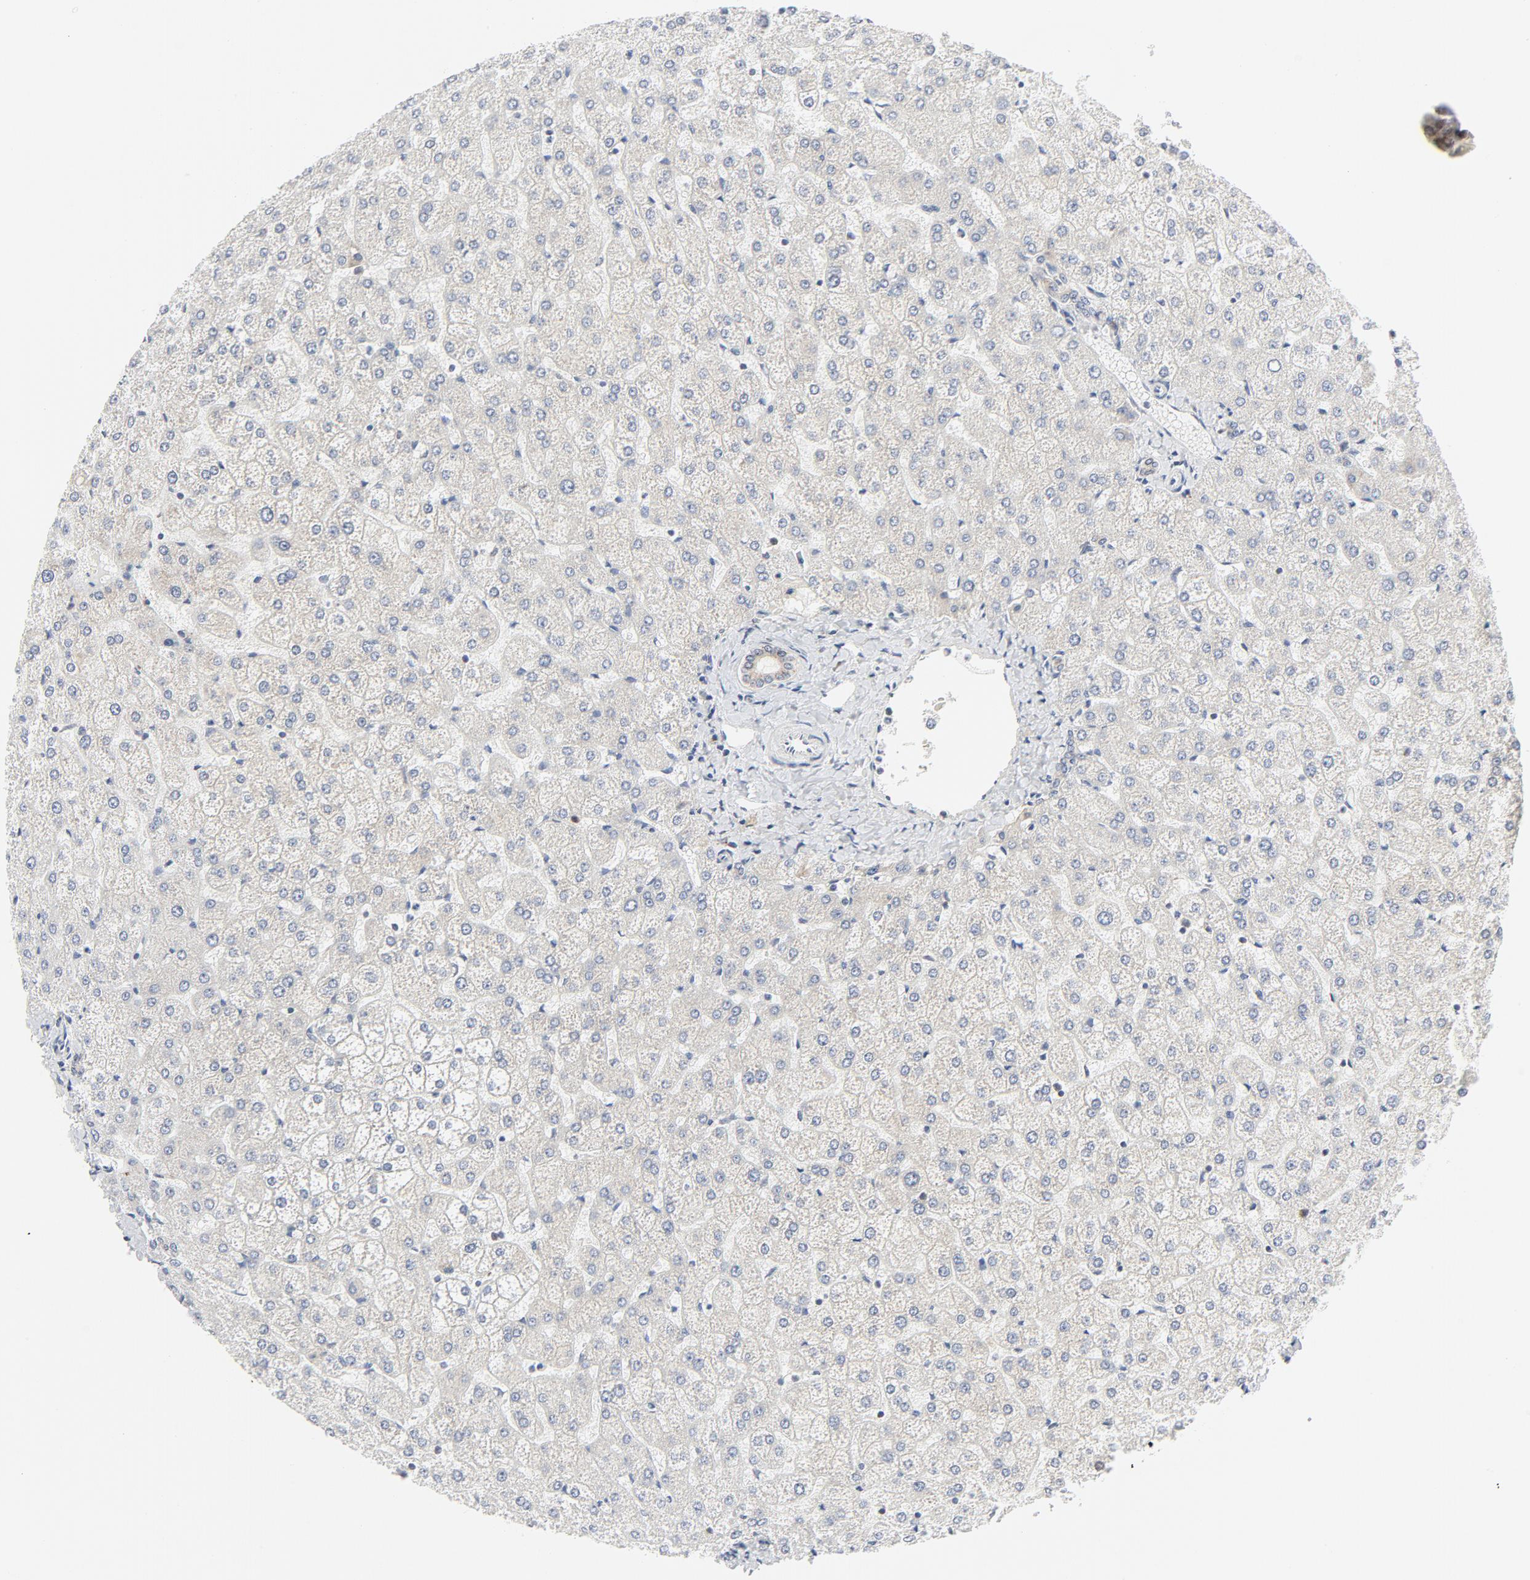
{"staining": {"intensity": "weak", "quantity": ">75%", "location": "cytoplasmic/membranous"}, "tissue": "liver", "cell_type": "Cholangiocytes", "image_type": "normal", "snomed": [{"axis": "morphology", "description": "Normal tissue, NOS"}, {"axis": "topography", "description": "Liver"}], "caption": "This micrograph exhibits unremarkable liver stained with immunohistochemistry to label a protein in brown. The cytoplasmic/membranous of cholangiocytes show weak positivity for the protein. Nuclei are counter-stained blue.", "gene": "LRP6", "patient": {"sex": "female", "age": 32}}